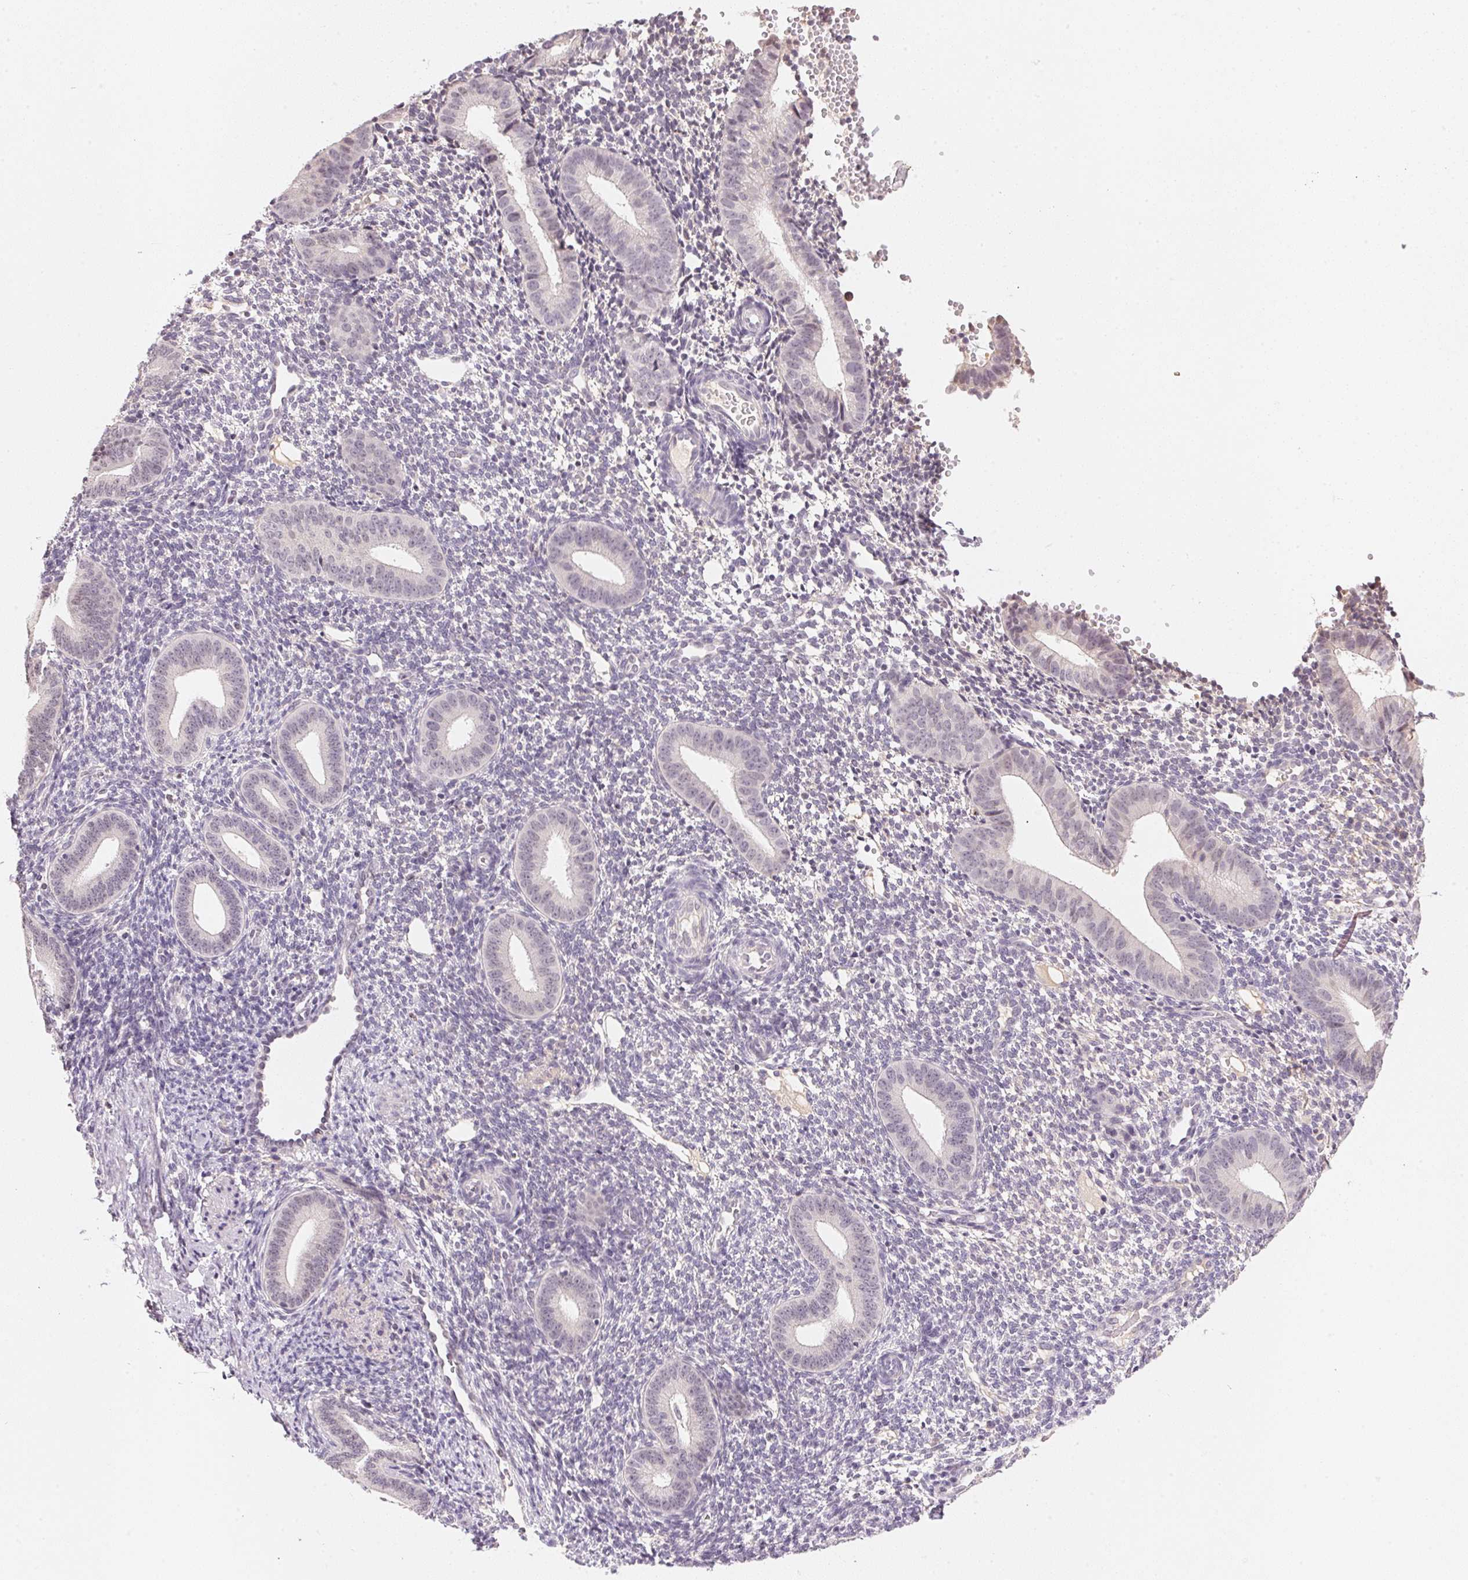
{"staining": {"intensity": "negative", "quantity": "none", "location": "none"}, "tissue": "endometrium", "cell_type": "Cells in endometrial stroma", "image_type": "normal", "snomed": [{"axis": "morphology", "description": "Normal tissue, NOS"}, {"axis": "topography", "description": "Endometrium"}], "caption": "IHC micrograph of normal human endometrium stained for a protein (brown), which shows no positivity in cells in endometrial stroma.", "gene": "FNDC4", "patient": {"sex": "female", "age": 40}}